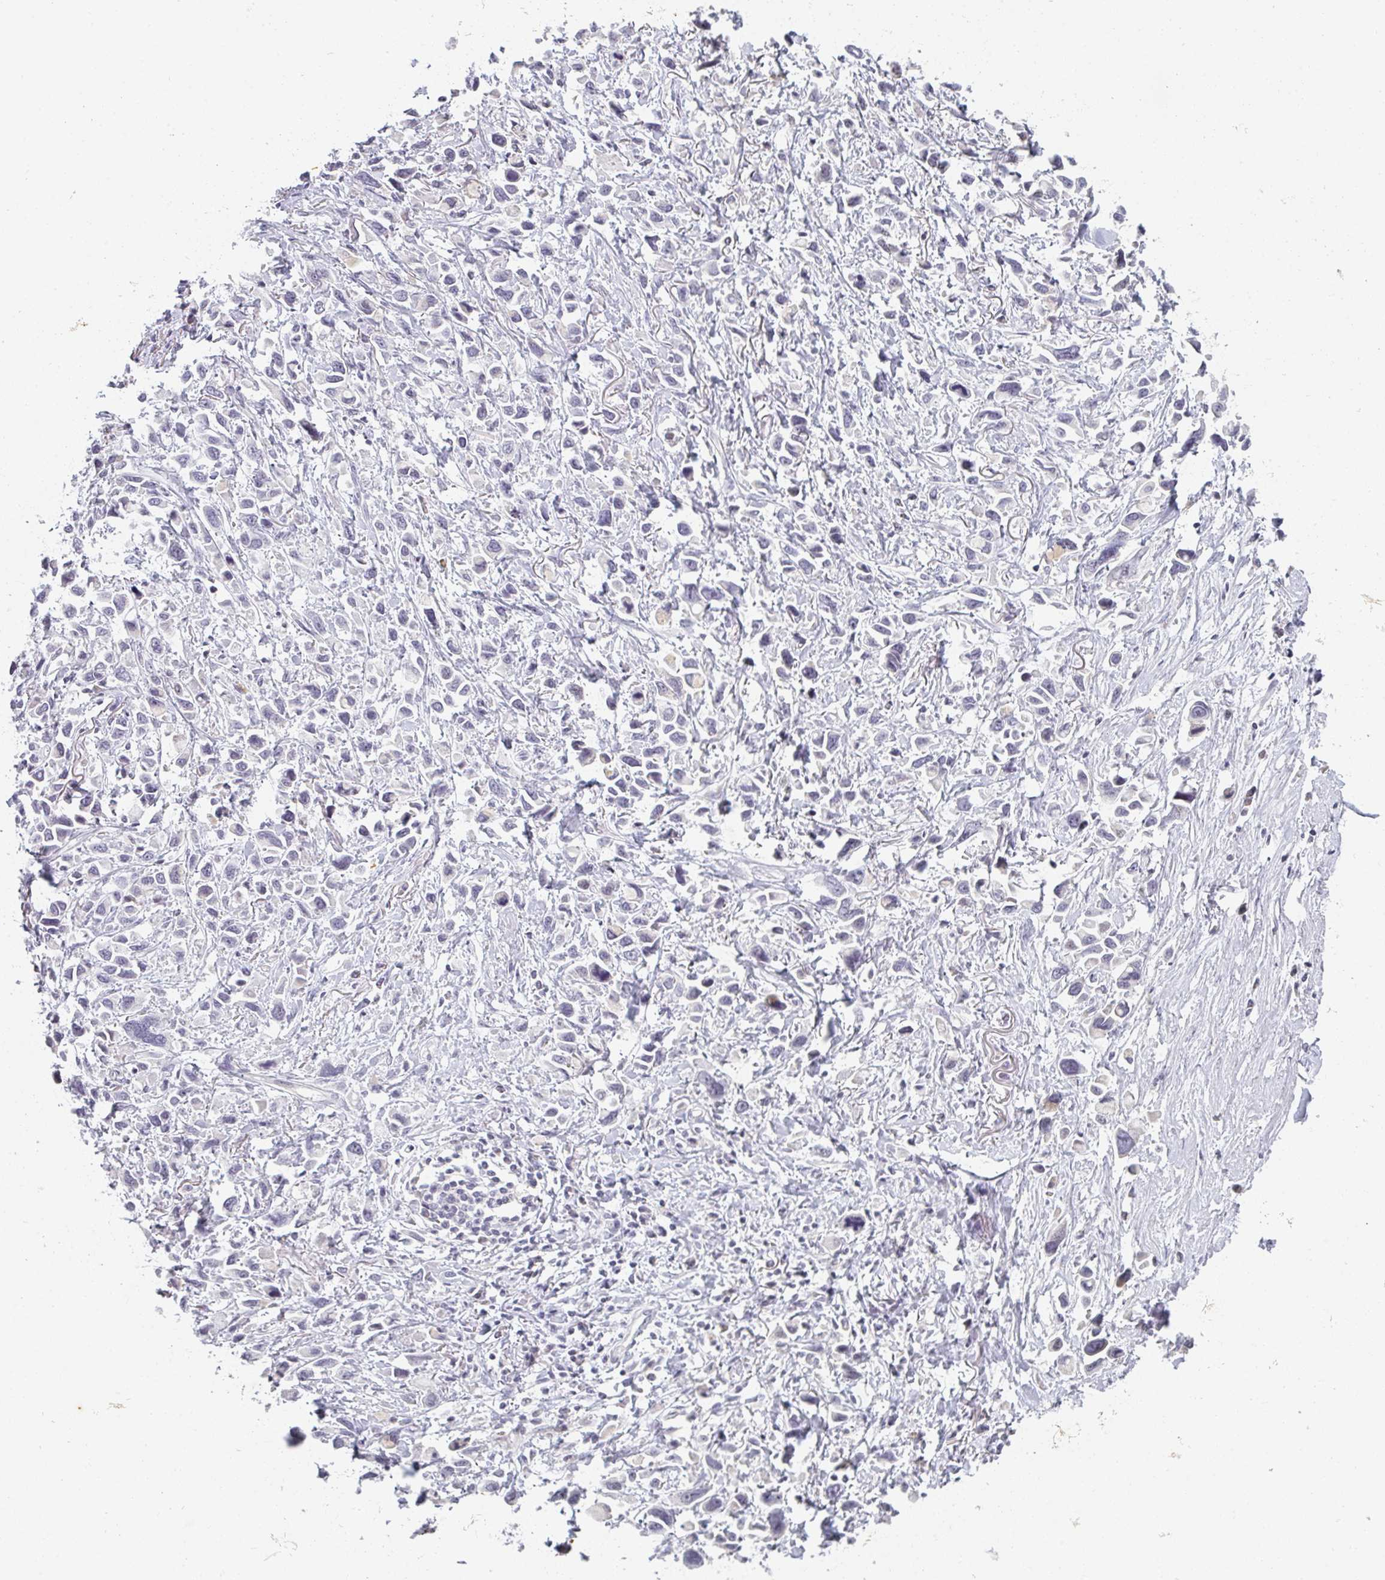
{"staining": {"intensity": "moderate", "quantity": "<25%", "location": "cytoplasmic/membranous"}, "tissue": "stomach cancer", "cell_type": "Tumor cells", "image_type": "cancer", "snomed": [{"axis": "morphology", "description": "Adenocarcinoma, NOS"}, {"axis": "topography", "description": "Stomach"}], "caption": "Human stomach cancer (adenocarcinoma) stained with a brown dye shows moderate cytoplasmic/membranous positive positivity in about <25% of tumor cells.", "gene": "RBBP6", "patient": {"sex": "female", "age": 81}}